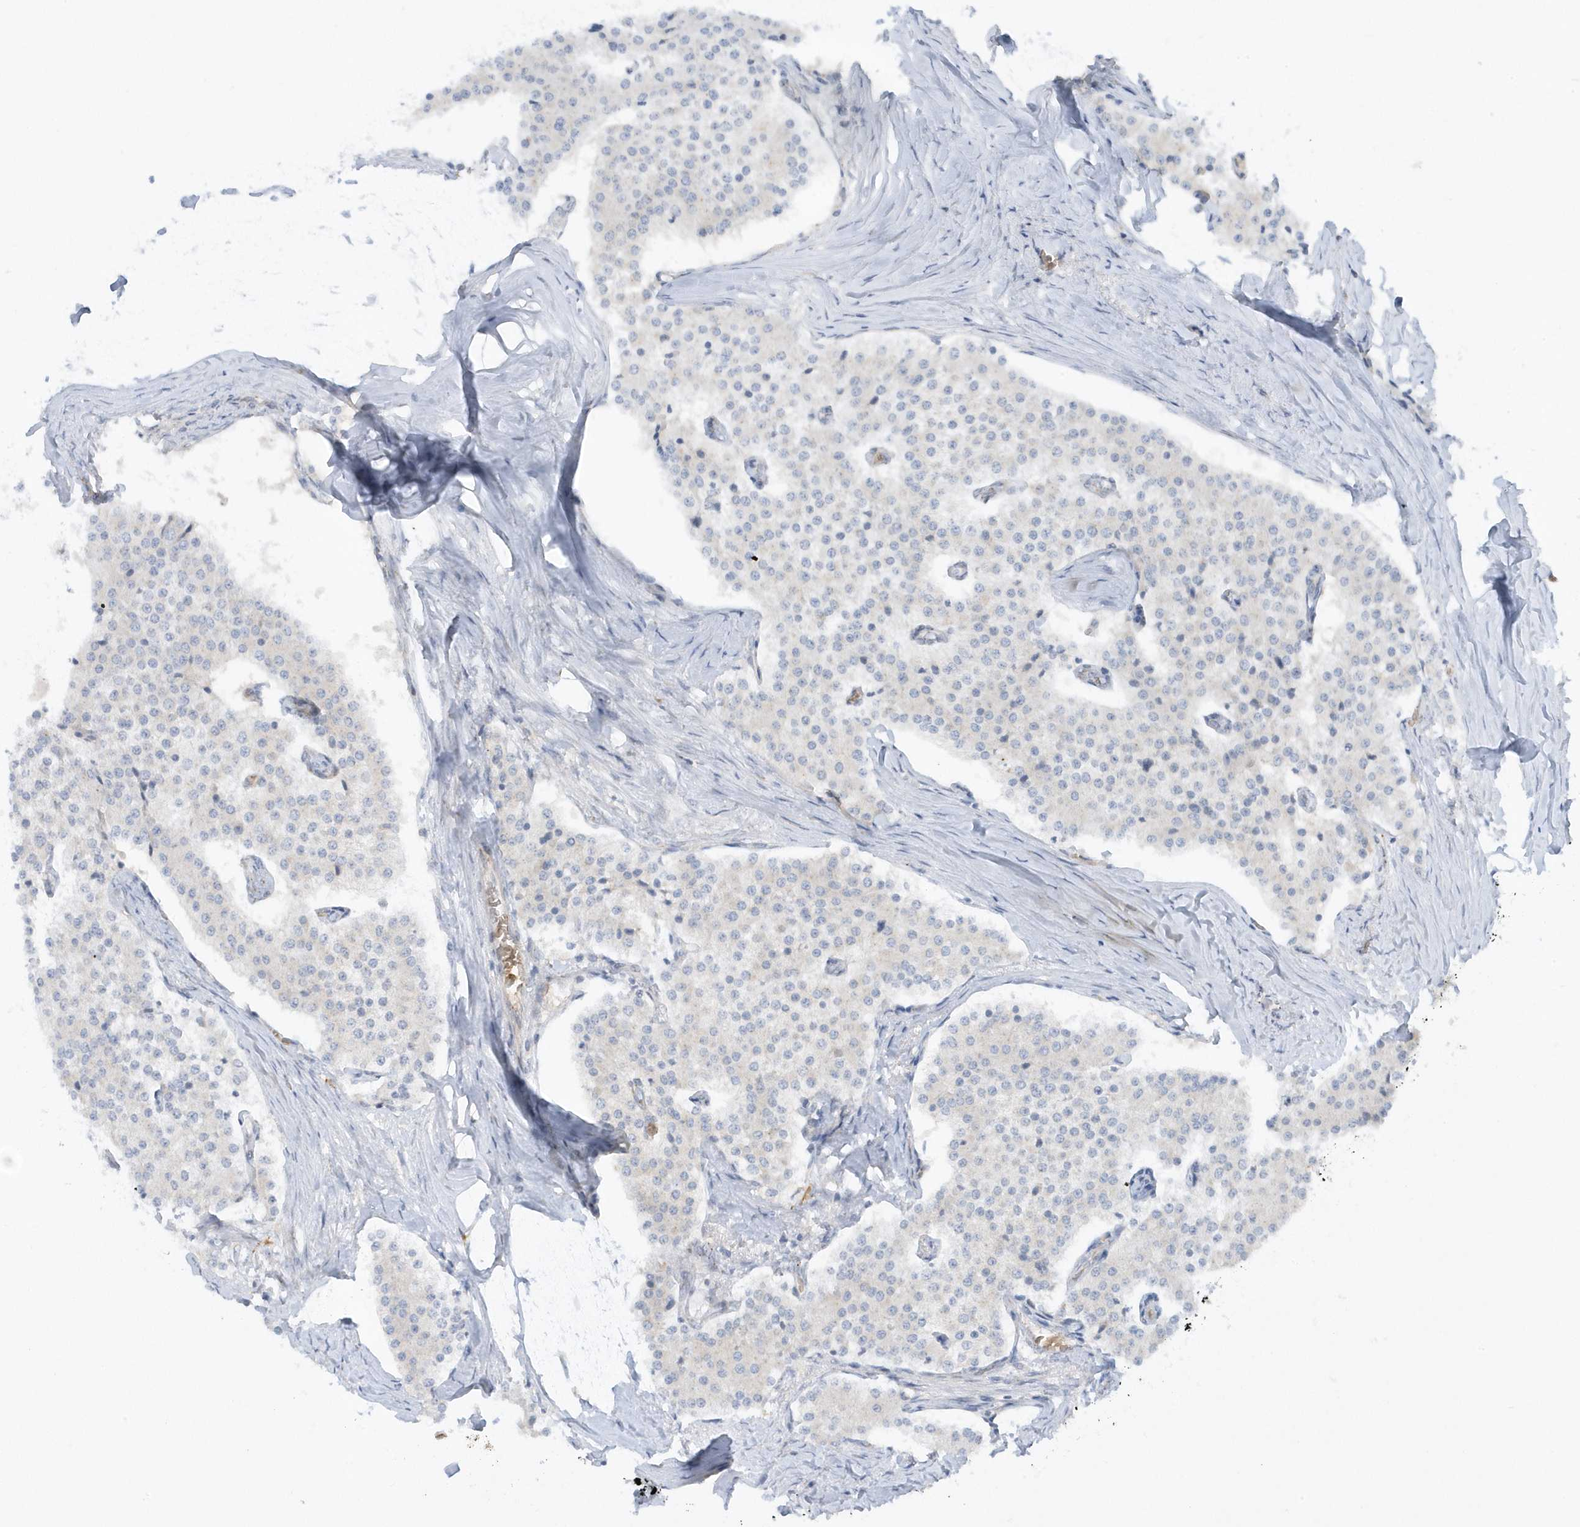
{"staining": {"intensity": "negative", "quantity": "none", "location": "none"}, "tissue": "carcinoid", "cell_type": "Tumor cells", "image_type": "cancer", "snomed": [{"axis": "morphology", "description": "Carcinoid, malignant, NOS"}, {"axis": "topography", "description": "Colon"}], "caption": "Malignant carcinoid stained for a protein using immunohistochemistry (IHC) displays no positivity tumor cells.", "gene": "RPP40", "patient": {"sex": "female", "age": 52}}